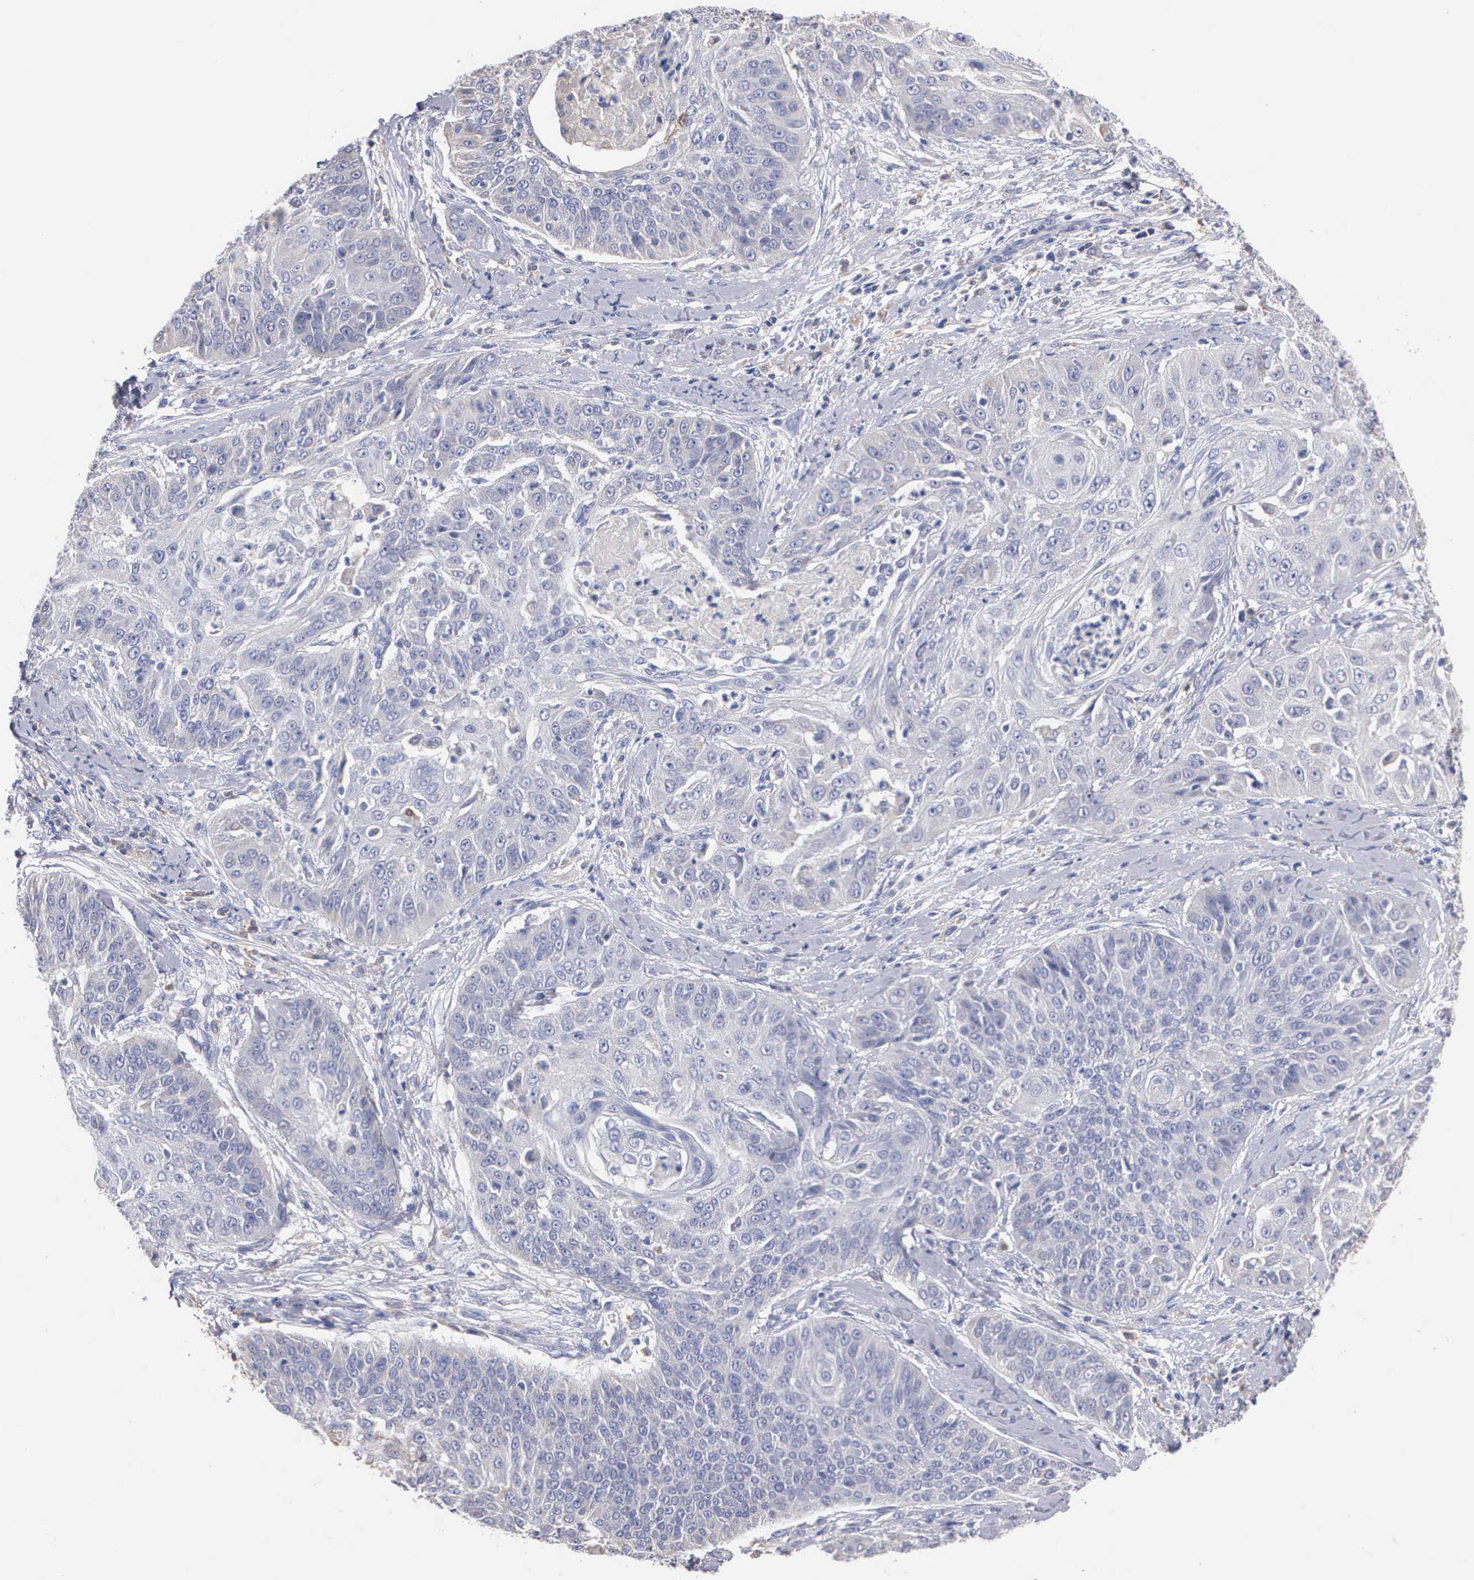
{"staining": {"intensity": "negative", "quantity": "none", "location": "none"}, "tissue": "cervical cancer", "cell_type": "Tumor cells", "image_type": "cancer", "snomed": [{"axis": "morphology", "description": "Squamous cell carcinoma, NOS"}, {"axis": "topography", "description": "Cervix"}], "caption": "Tumor cells are negative for protein expression in human squamous cell carcinoma (cervical). The staining was performed using DAB to visualize the protein expression in brown, while the nuclei were stained in blue with hematoxylin (Magnification: 20x).", "gene": "PTGS2", "patient": {"sex": "female", "age": 64}}